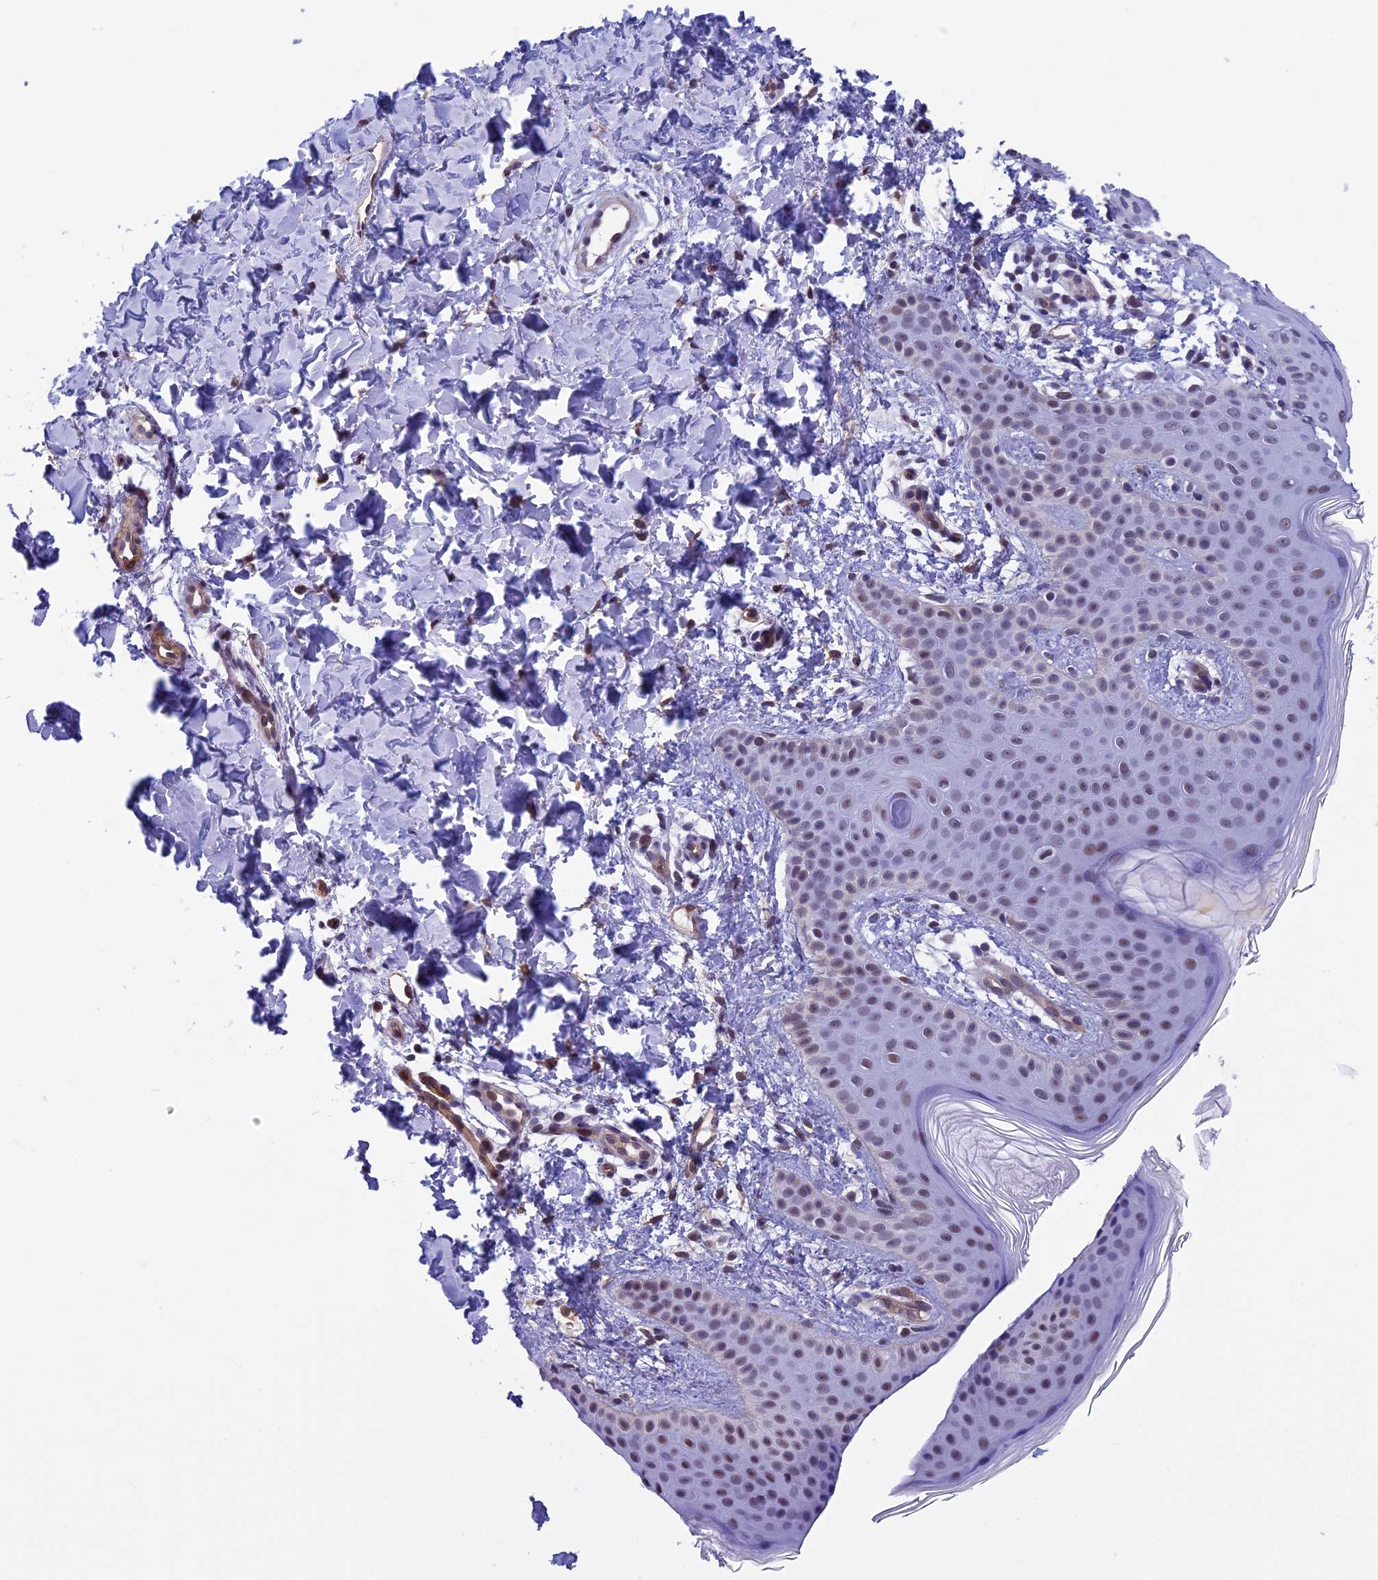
{"staining": {"intensity": "moderate", "quantity": ">75%", "location": "nuclear"}, "tissue": "skin", "cell_type": "Fibroblasts", "image_type": "normal", "snomed": [{"axis": "morphology", "description": "Normal tissue, NOS"}, {"axis": "topography", "description": "Skin"}], "caption": "Skin was stained to show a protein in brown. There is medium levels of moderate nuclear expression in about >75% of fibroblasts.", "gene": "NIPBL", "patient": {"sex": "male", "age": 36}}